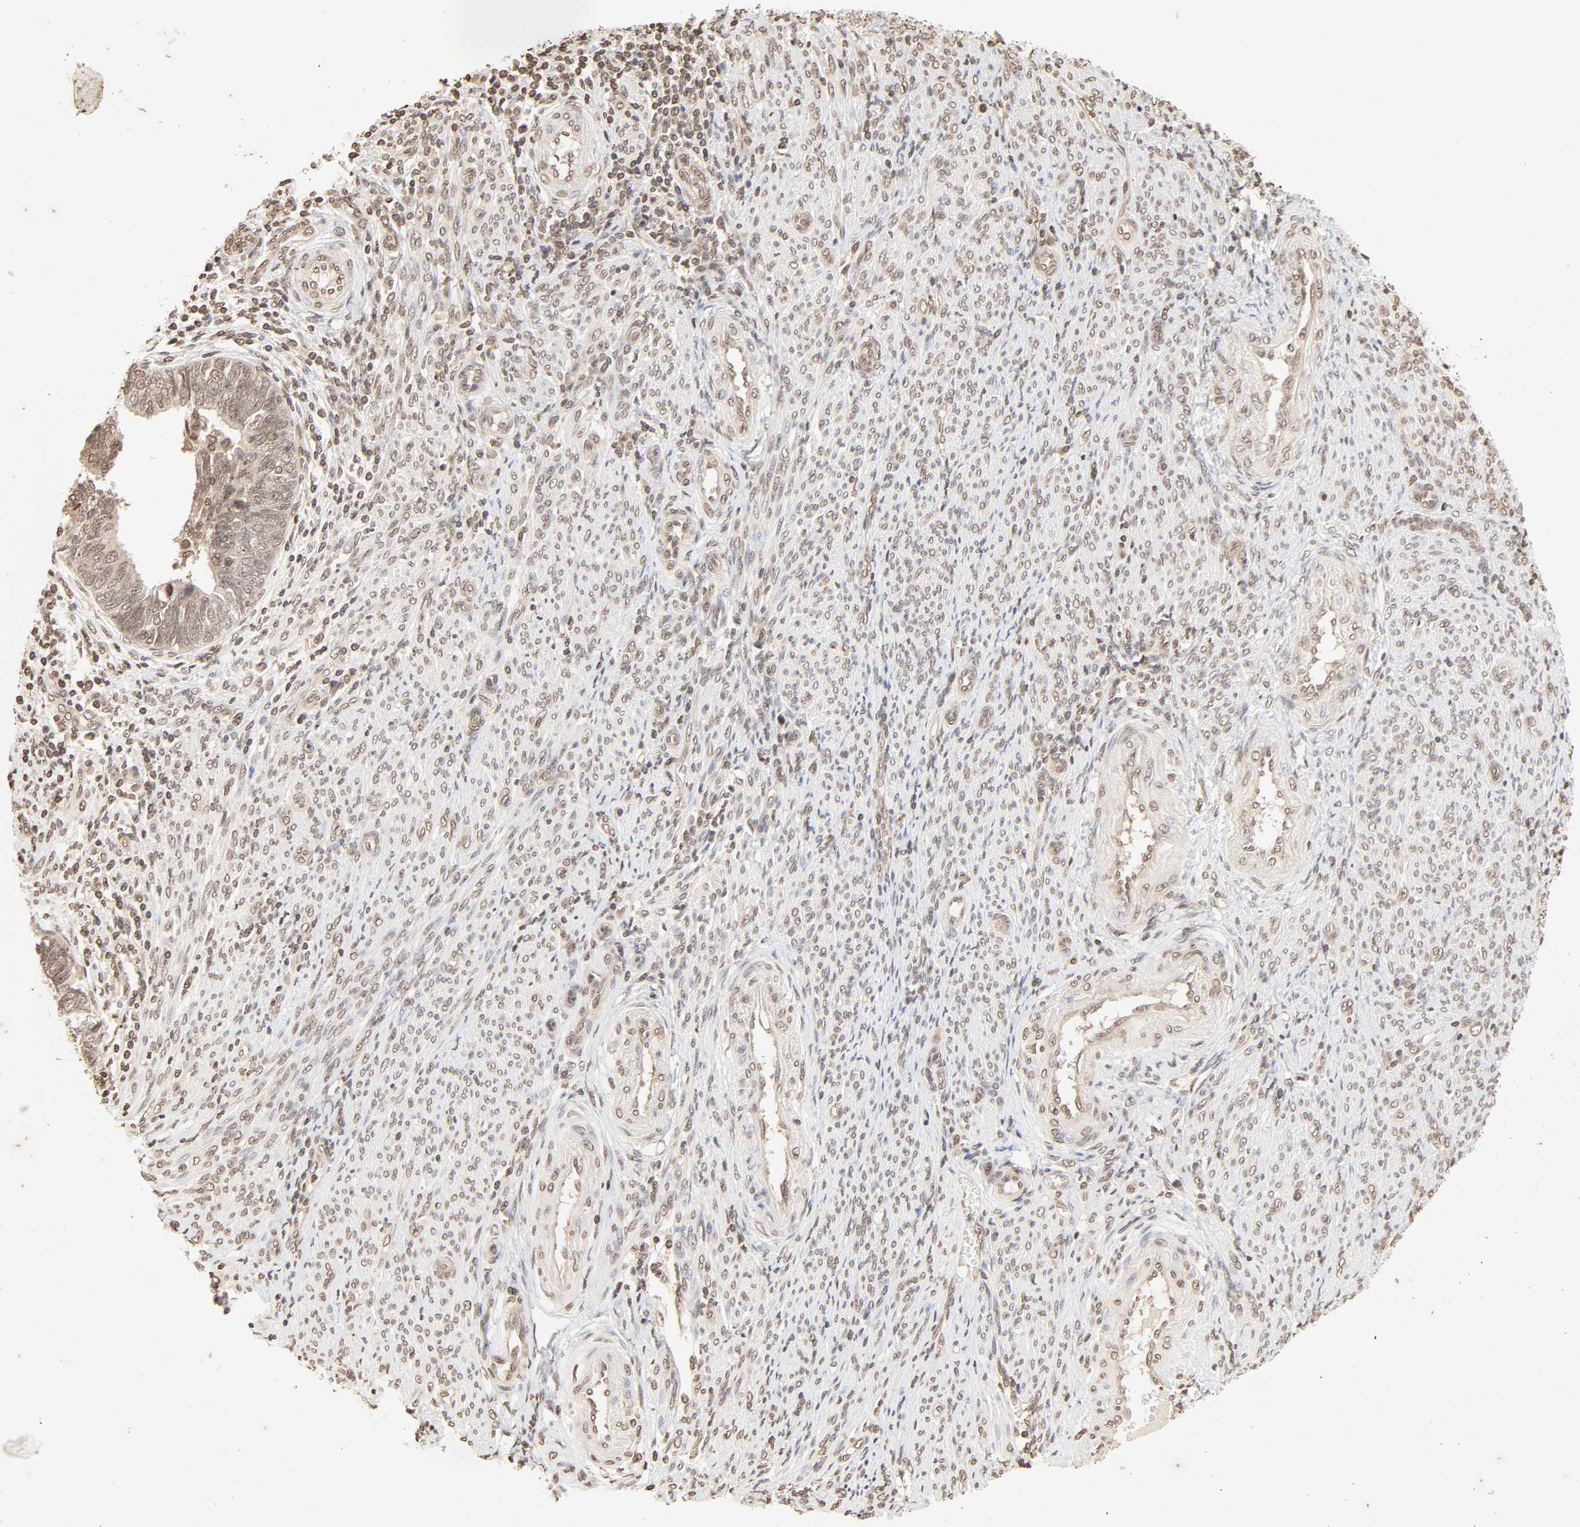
{"staining": {"intensity": "moderate", "quantity": ">75%", "location": "cytoplasmic/membranous,nuclear"}, "tissue": "endometrial cancer", "cell_type": "Tumor cells", "image_type": "cancer", "snomed": [{"axis": "morphology", "description": "Adenocarcinoma, NOS"}, {"axis": "topography", "description": "Endometrium"}], "caption": "This histopathology image exhibits adenocarcinoma (endometrial) stained with immunohistochemistry (IHC) to label a protein in brown. The cytoplasmic/membranous and nuclear of tumor cells show moderate positivity for the protein. Nuclei are counter-stained blue.", "gene": "TBL1X", "patient": {"sex": "female", "age": 75}}